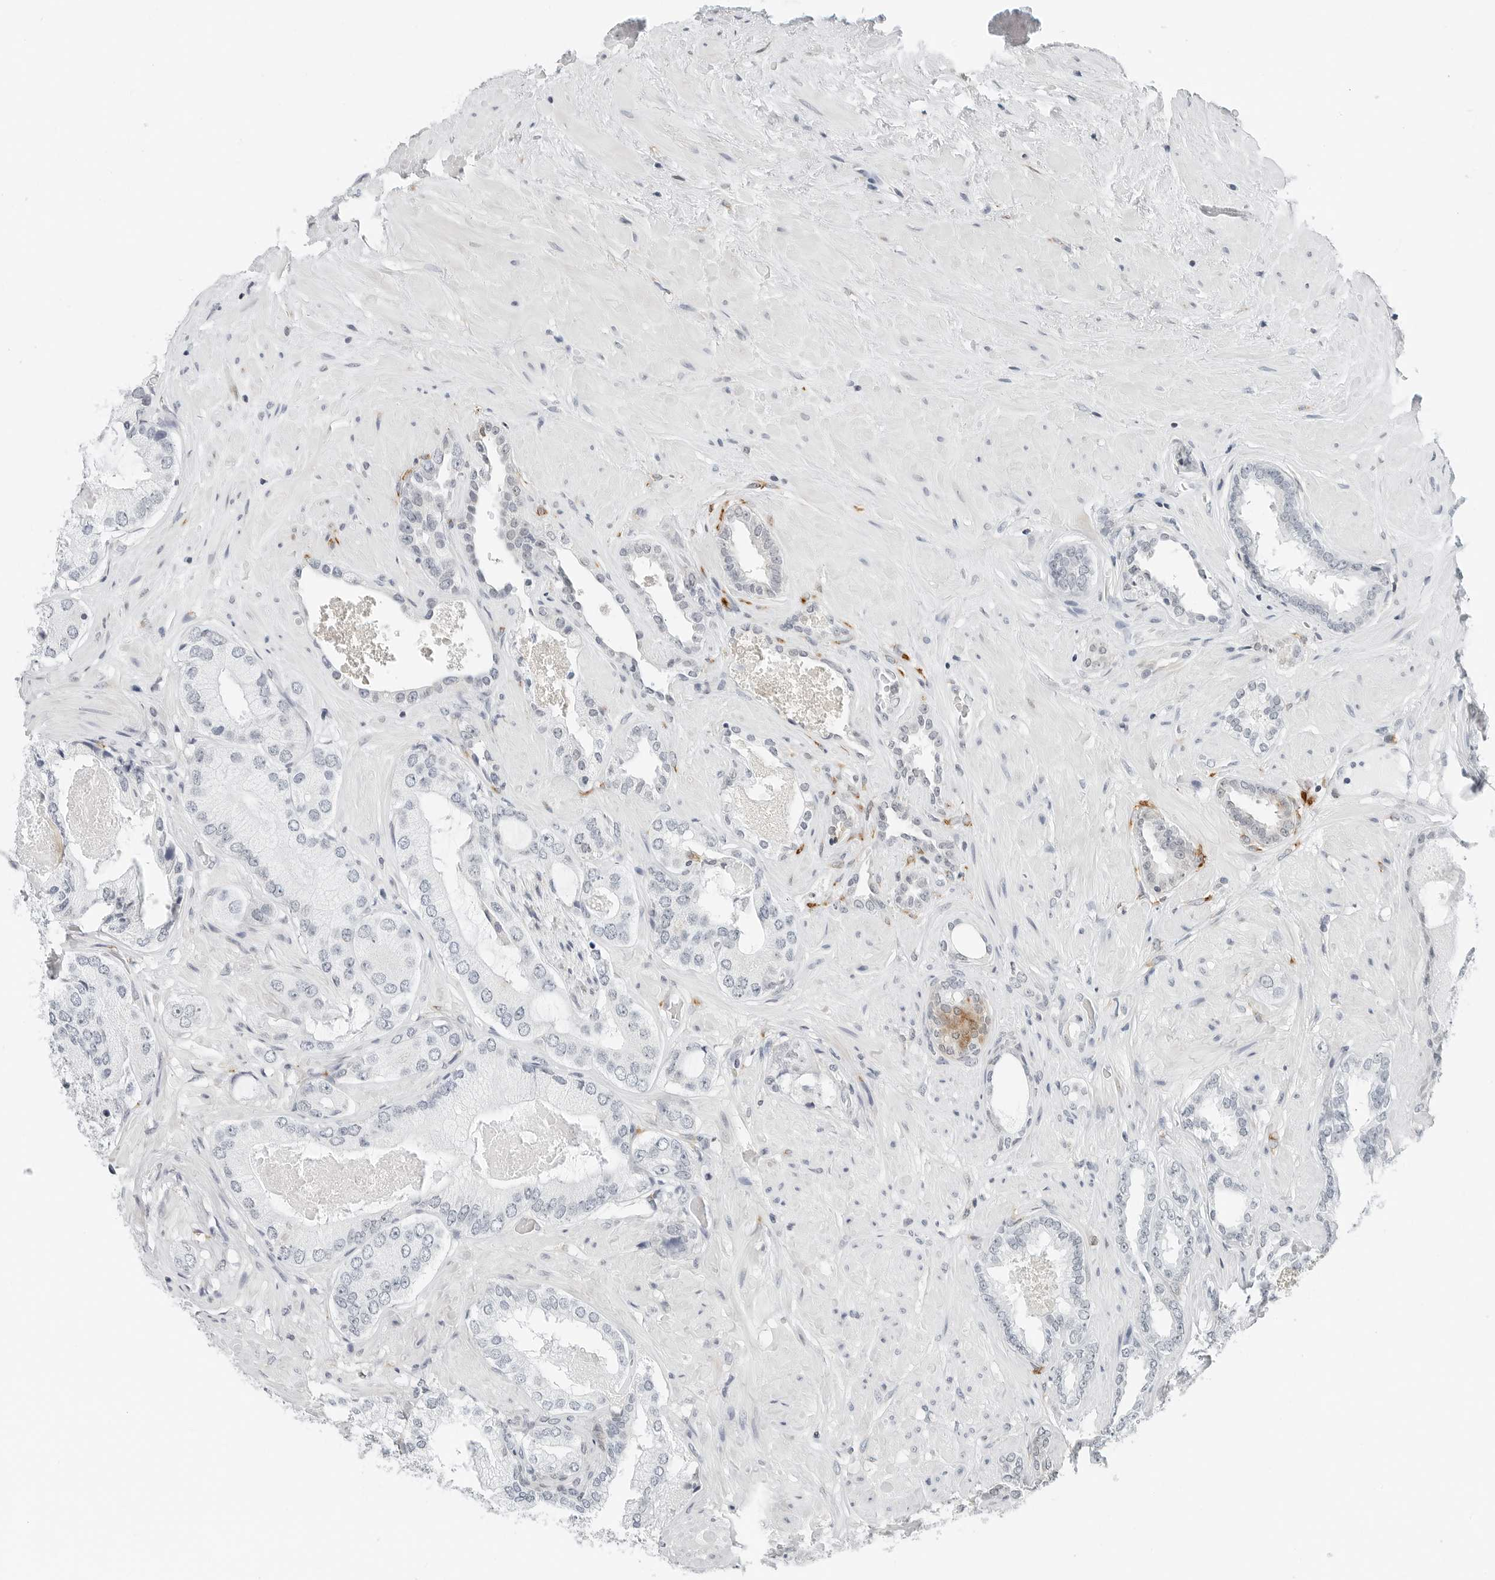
{"staining": {"intensity": "weak", "quantity": "<25%", "location": "cytoplasmic/membranous"}, "tissue": "prostate cancer", "cell_type": "Tumor cells", "image_type": "cancer", "snomed": [{"axis": "morphology", "description": "Adenocarcinoma, High grade"}, {"axis": "topography", "description": "Prostate"}], "caption": "DAB immunohistochemical staining of prostate adenocarcinoma (high-grade) displays no significant positivity in tumor cells.", "gene": "P4HA2", "patient": {"sex": "male", "age": 59}}